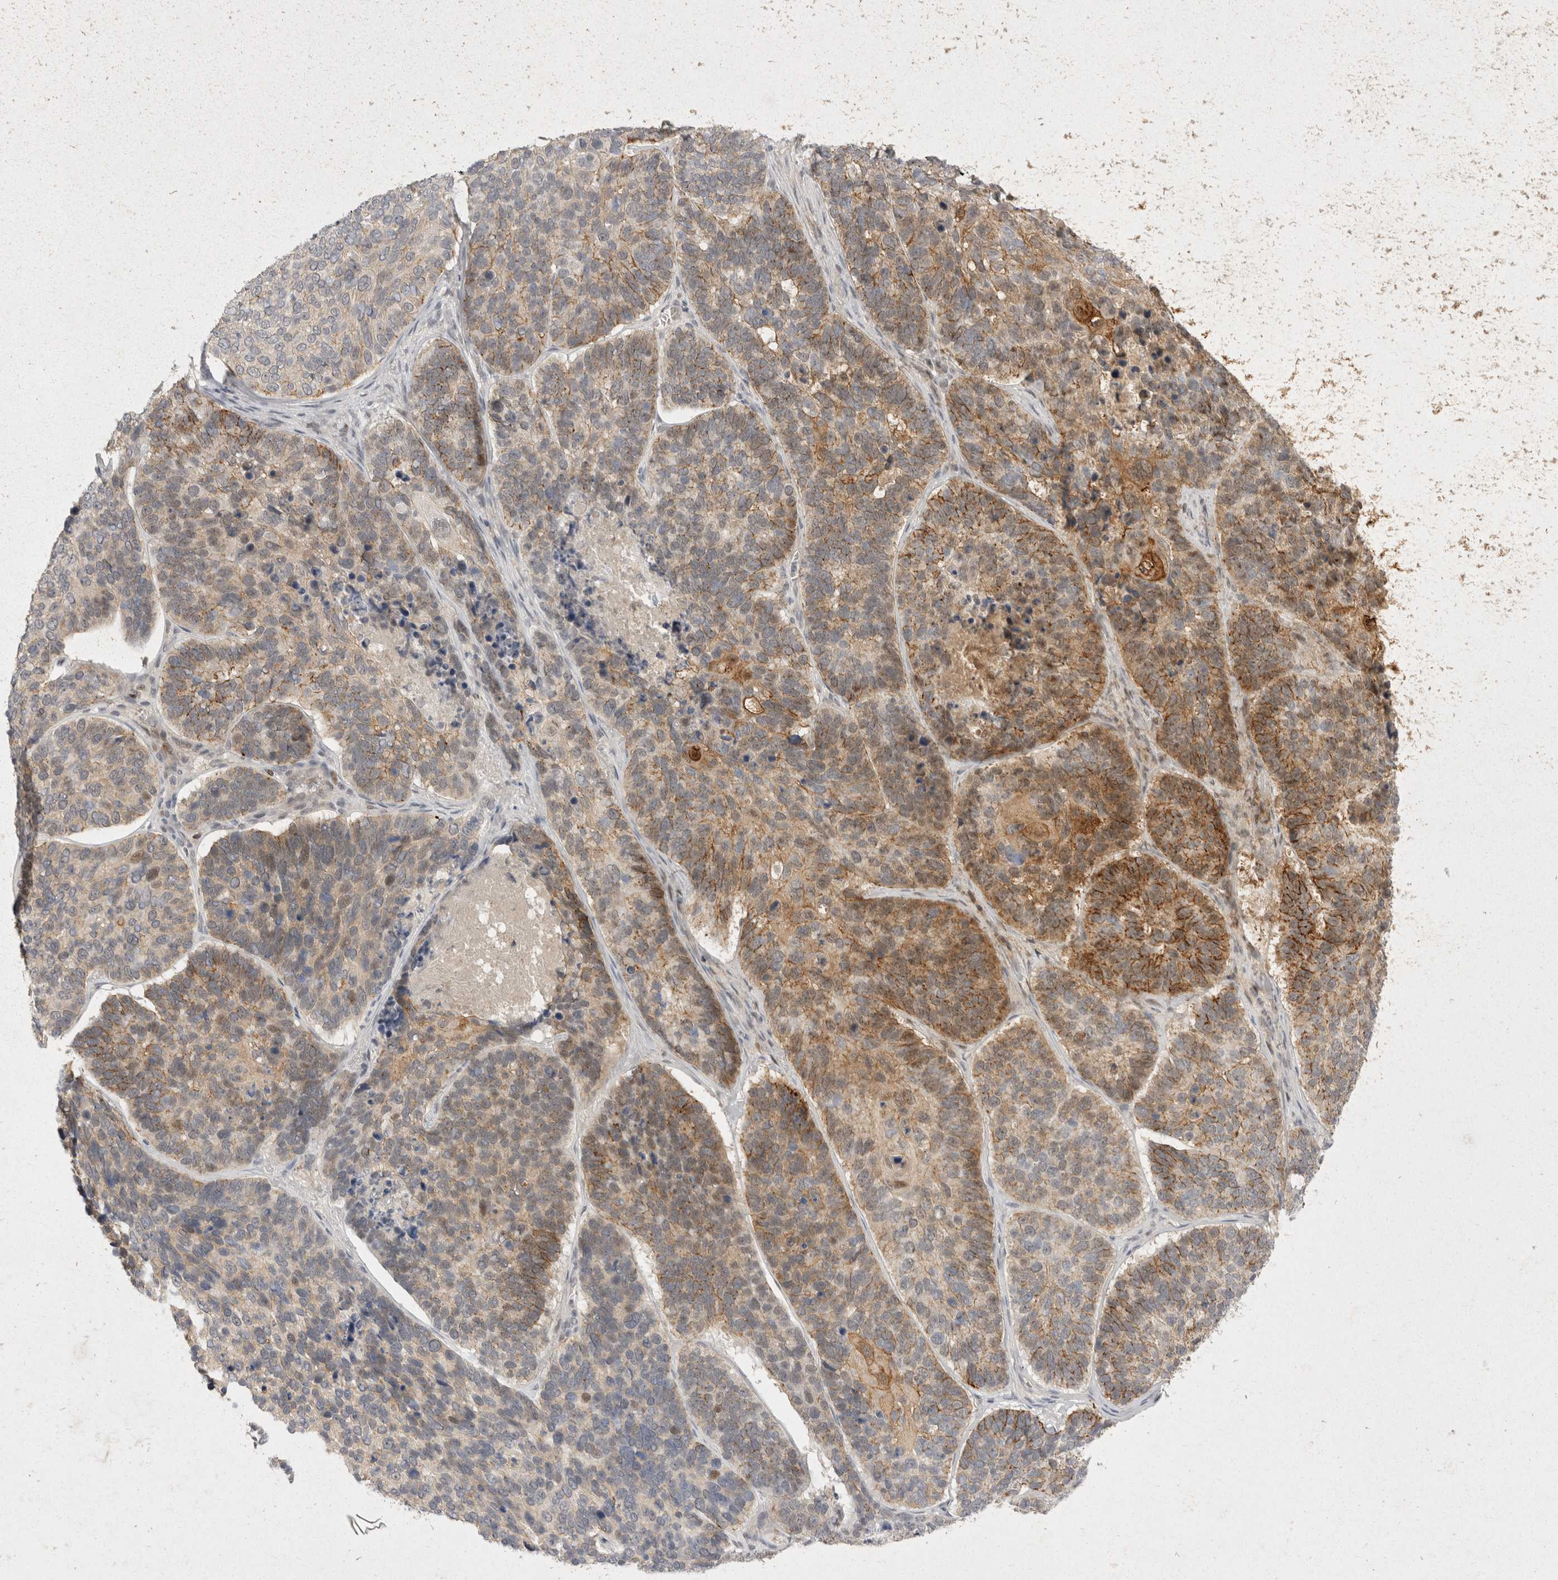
{"staining": {"intensity": "moderate", "quantity": "25%-75%", "location": "cytoplasmic/membranous"}, "tissue": "skin cancer", "cell_type": "Tumor cells", "image_type": "cancer", "snomed": [{"axis": "morphology", "description": "Basal cell carcinoma"}, {"axis": "topography", "description": "Skin"}], "caption": "Moderate cytoplasmic/membranous positivity for a protein is identified in approximately 25%-75% of tumor cells of skin basal cell carcinoma using immunohistochemistry.", "gene": "TOM1L2", "patient": {"sex": "male", "age": 62}}